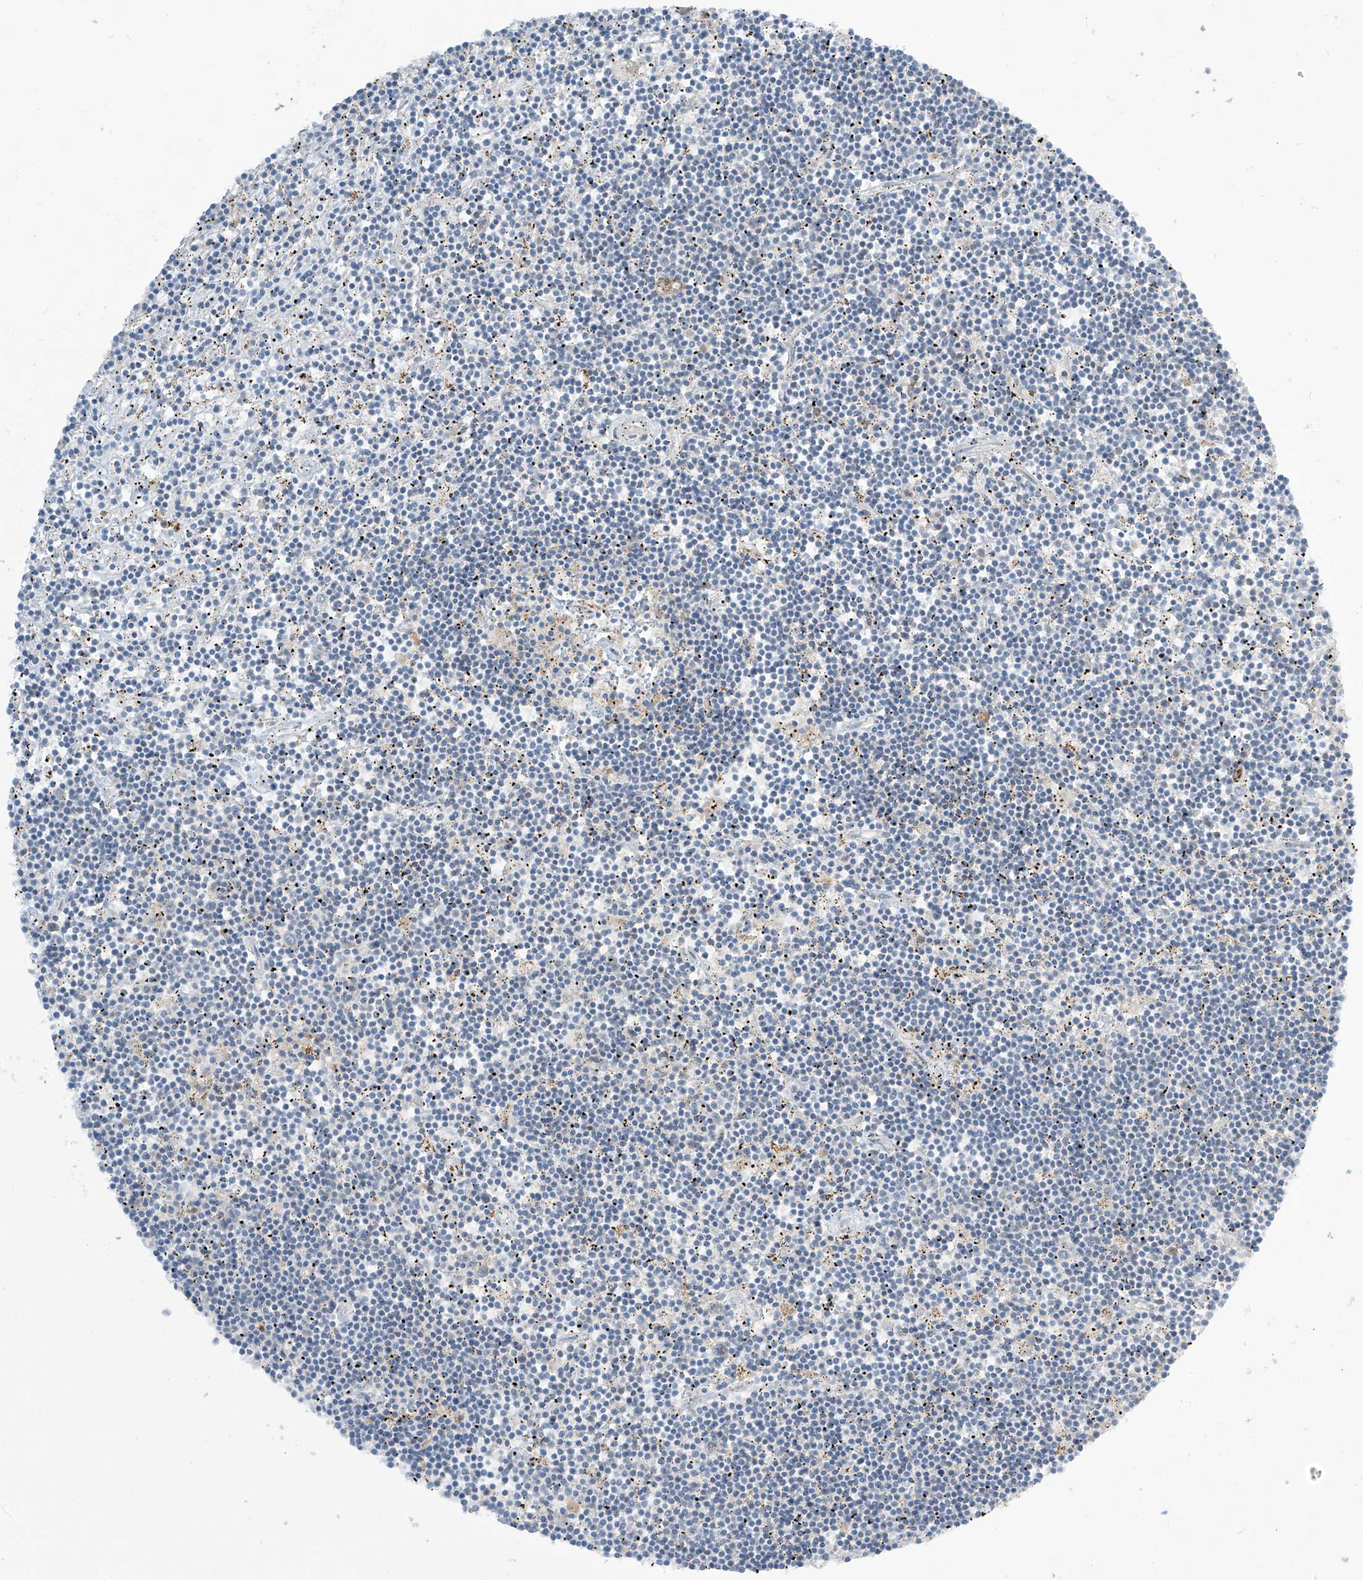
{"staining": {"intensity": "negative", "quantity": "none", "location": "none"}, "tissue": "lymphoma", "cell_type": "Tumor cells", "image_type": "cancer", "snomed": [{"axis": "morphology", "description": "Malignant lymphoma, non-Hodgkin's type, Low grade"}, {"axis": "topography", "description": "Spleen"}], "caption": "DAB immunohistochemical staining of human low-grade malignant lymphoma, non-Hodgkin's type displays no significant staining in tumor cells.", "gene": "PM20D2", "patient": {"sex": "male", "age": 76}}